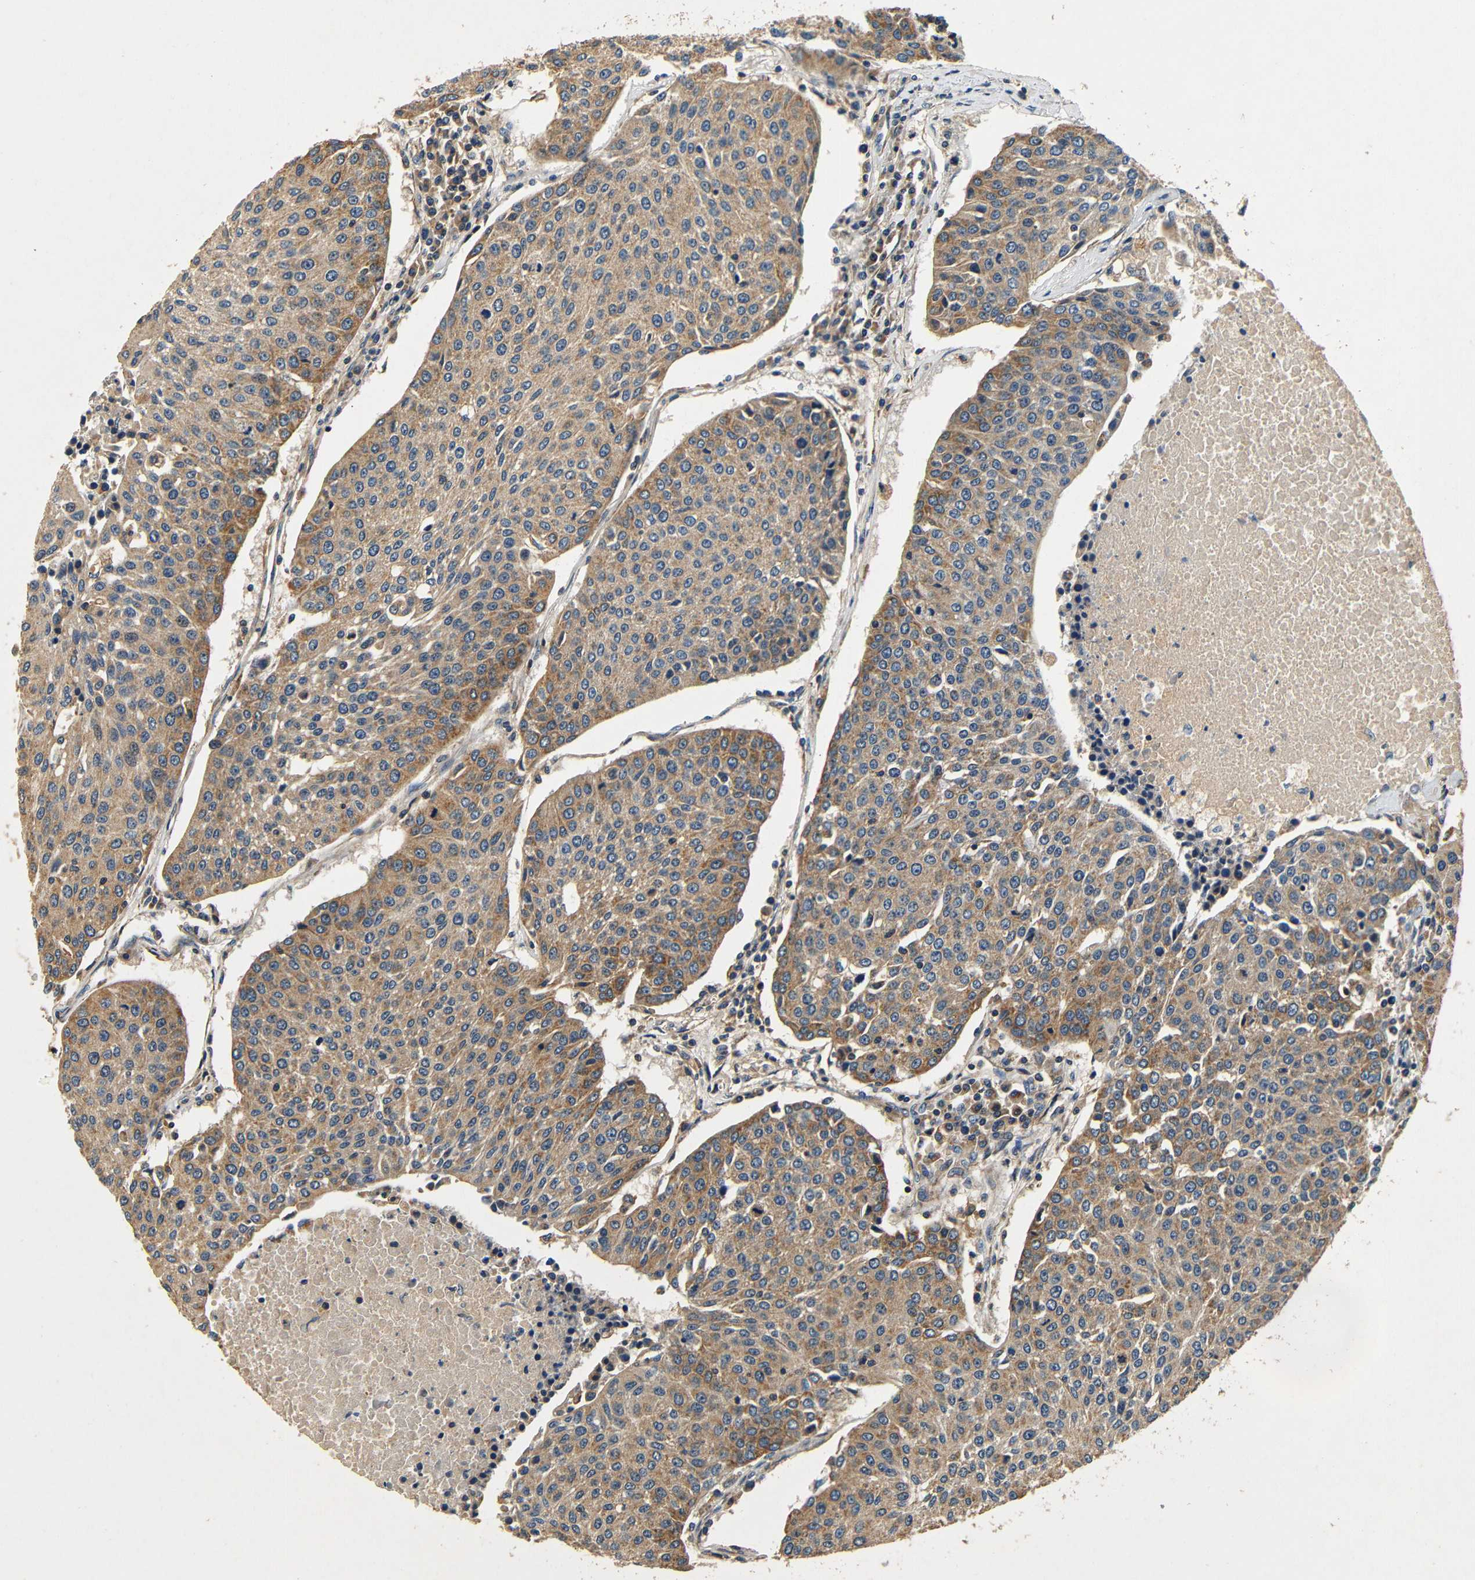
{"staining": {"intensity": "moderate", "quantity": ">75%", "location": "cytoplasmic/membranous"}, "tissue": "urothelial cancer", "cell_type": "Tumor cells", "image_type": "cancer", "snomed": [{"axis": "morphology", "description": "Urothelial carcinoma, High grade"}, {"axis": "topography", "description": "Urinary bladder"}], "caption": "Human high-grade urothelial carcinoma stained with a brown dye shows moderate cytoplasmic/membranous positive staining in about >75% of tumor cells.", "gene": "MTX1", "patient": {"sex": "female", "age": 85}}